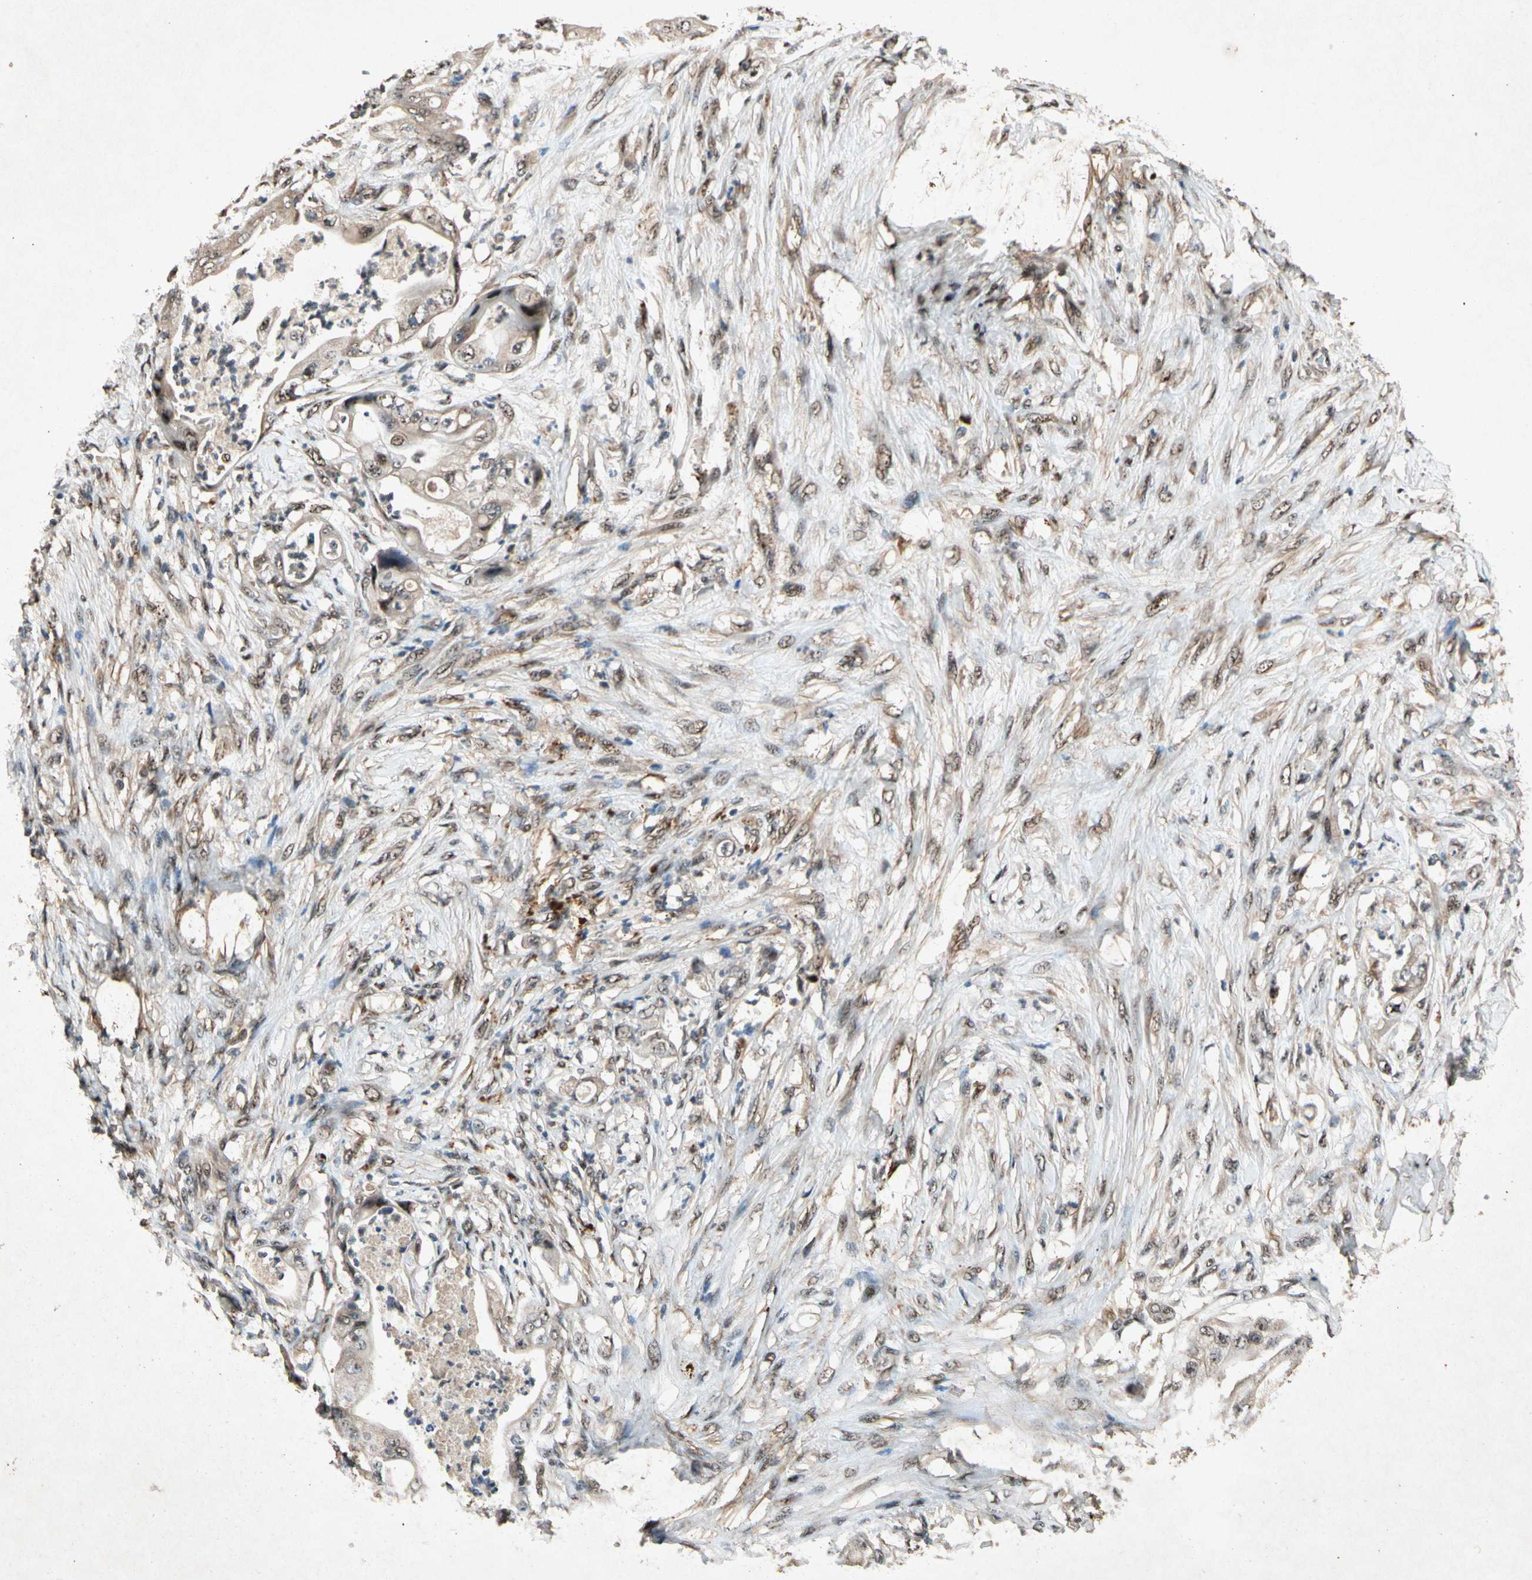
{"staining": {"intensity": "moderate", "quantity": "25%-75%", "location": "cytoplasmic/membranous,nuclear"}, "tissue": "stomach cancer", "cell_type": "Tumor cells", "image_type": "cancer", "snomed": [{"axis": "morphology", "description": "Adenocarcinoma, NOS"}, {"axis": "topography", "description": "Stomach"}], "caption": "Immunohistochemical staining of human adenocarcinoma (stomach) exhibits medium levels of moderate cytoplasmic/membranous and nuclear protein positivity in about 25%-75% of tumor cells.", "gene": "PML", "patient": {"sex": "female", "age": 73}}